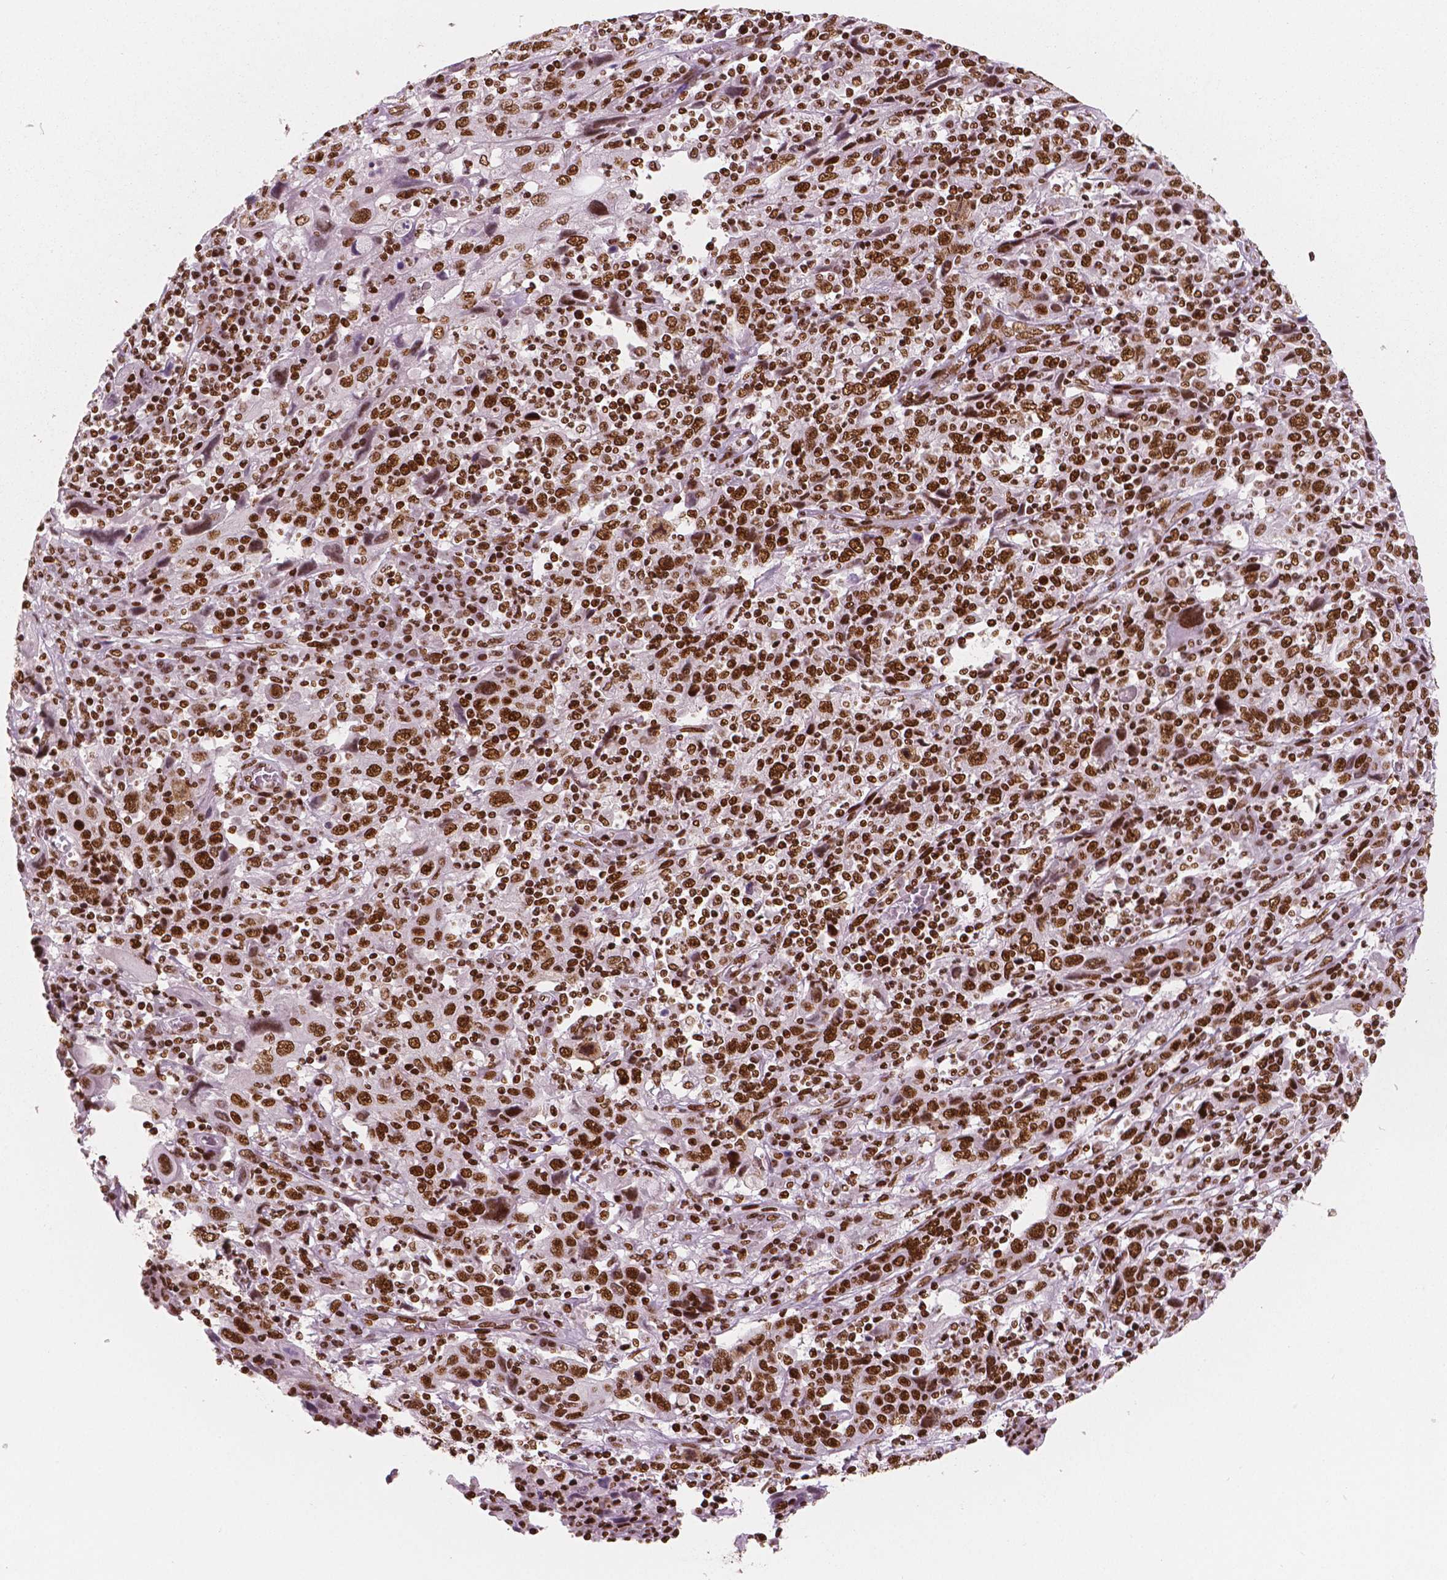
{"staining": {"intensity": "strong", "quantity": ">75%", "location": "nuclear"}, "tissue": "cervical cancer", "cell_type": "Tumor cells", "image_type": "cancer", "snomed": [{"axis": "morphology", "description": "Squamous cell carcinoma, NOS"}, {"axis": "topography", "description": "Cervix"}], "caption": "A brown stain shows strong nuclear expression of a protein in cervical cancer tumor cells.", "gene": "BRD4", "patient": {"sex": "female", "age": 46}}